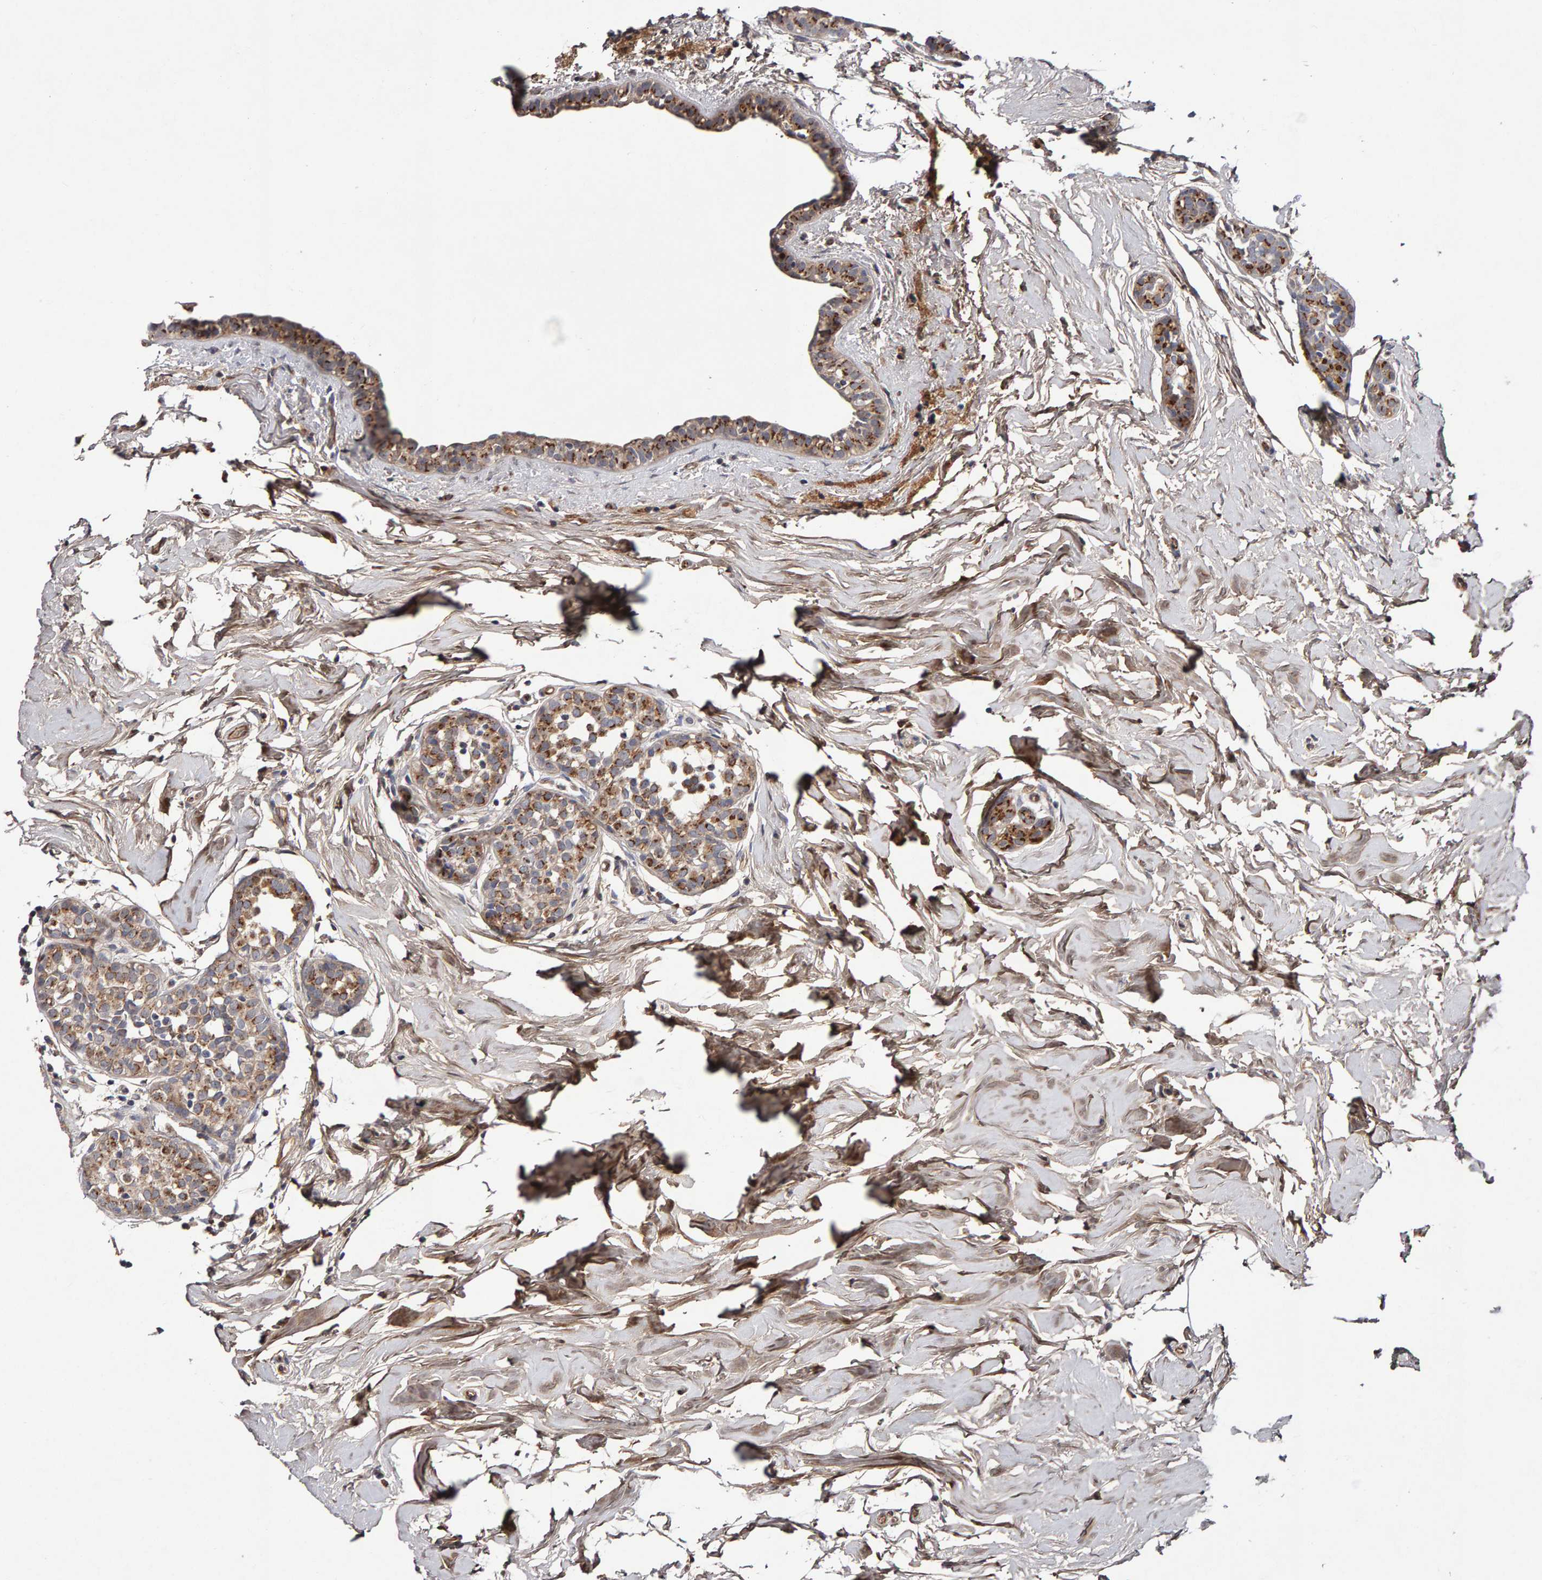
{"staining": {"intensity": "moderate", "quantity": ">75%", "location": "cytoplasmic/membranous"}, "tissue": "breast cancer", "cell_type": "Tumor cells", "image_type": "cancer", "snomed": [{"axis": "morphology", "description": "Duct carcinoma"}, {"axis": "topography", "description": "Breast"}], "caption": "The micrograph shows a brown stain indicating the presence of a protein in the cytoplasmic/membranous of tumor cells in infiltrating ductal carcinoma (breast). (DAB = brown stain, brightfield microscopy at high magnification).", "gene": "CANT1", "patient": {"sex": "female", "age": 55}}